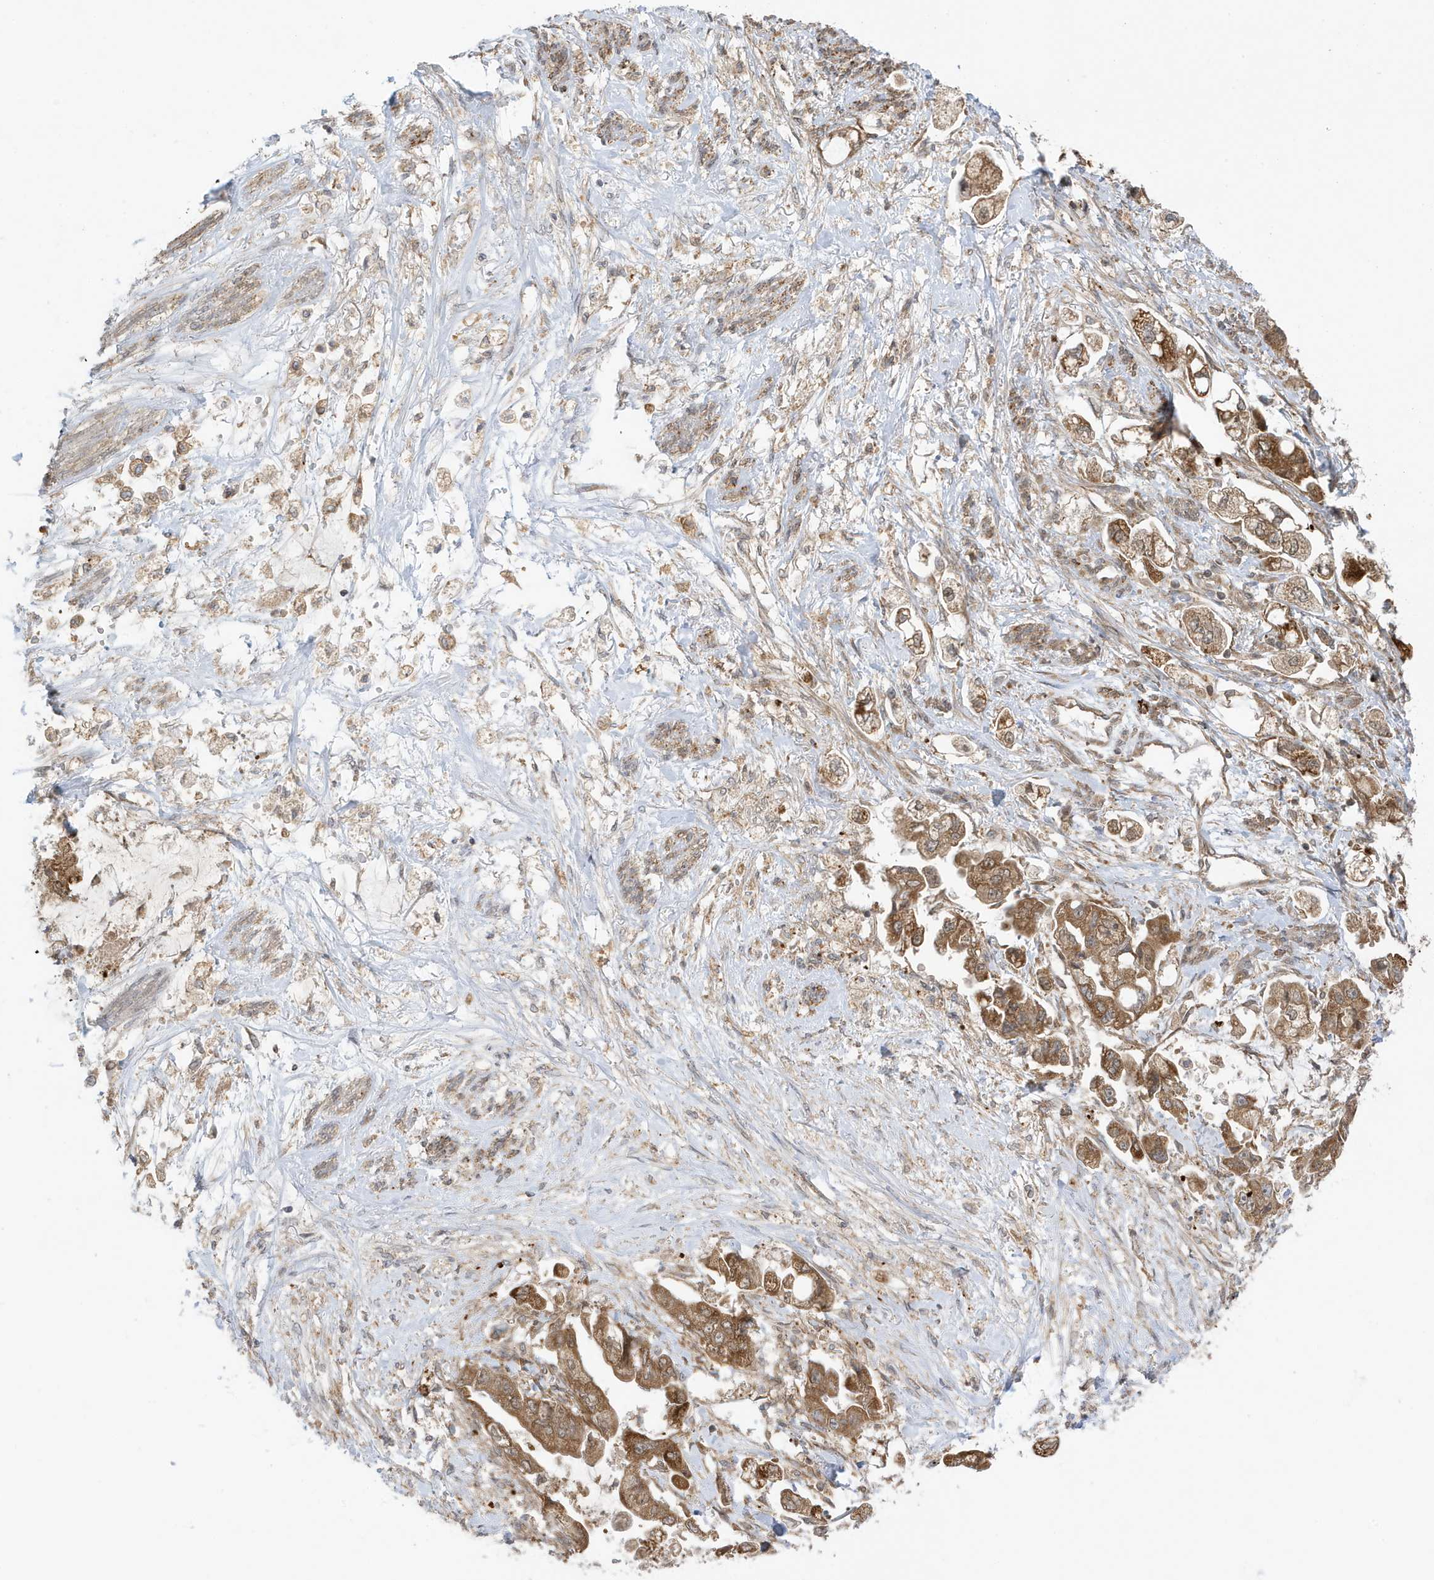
{"staining": {"intensity": "moderate", "quantity": ">75%", "location": "cytoplasmic/membranous"}, "tissue": "stomach cancer", "cell_type": "Tumor cells", "image_type": "cancer", "snomed": [{"axis": "morphology", "description": "Adenocarcinoma, NOS"}, {"axis": "topography", "description": "Stomach"}], "caption": "Stomach cancer tissue exhibits moderate cytoplasmic/membranous staining in approximately >75% of tumor cells, visualized by immunohistochemistry.", "gene": "DHX36", "patient": {"sex": "male", "age": 62}}